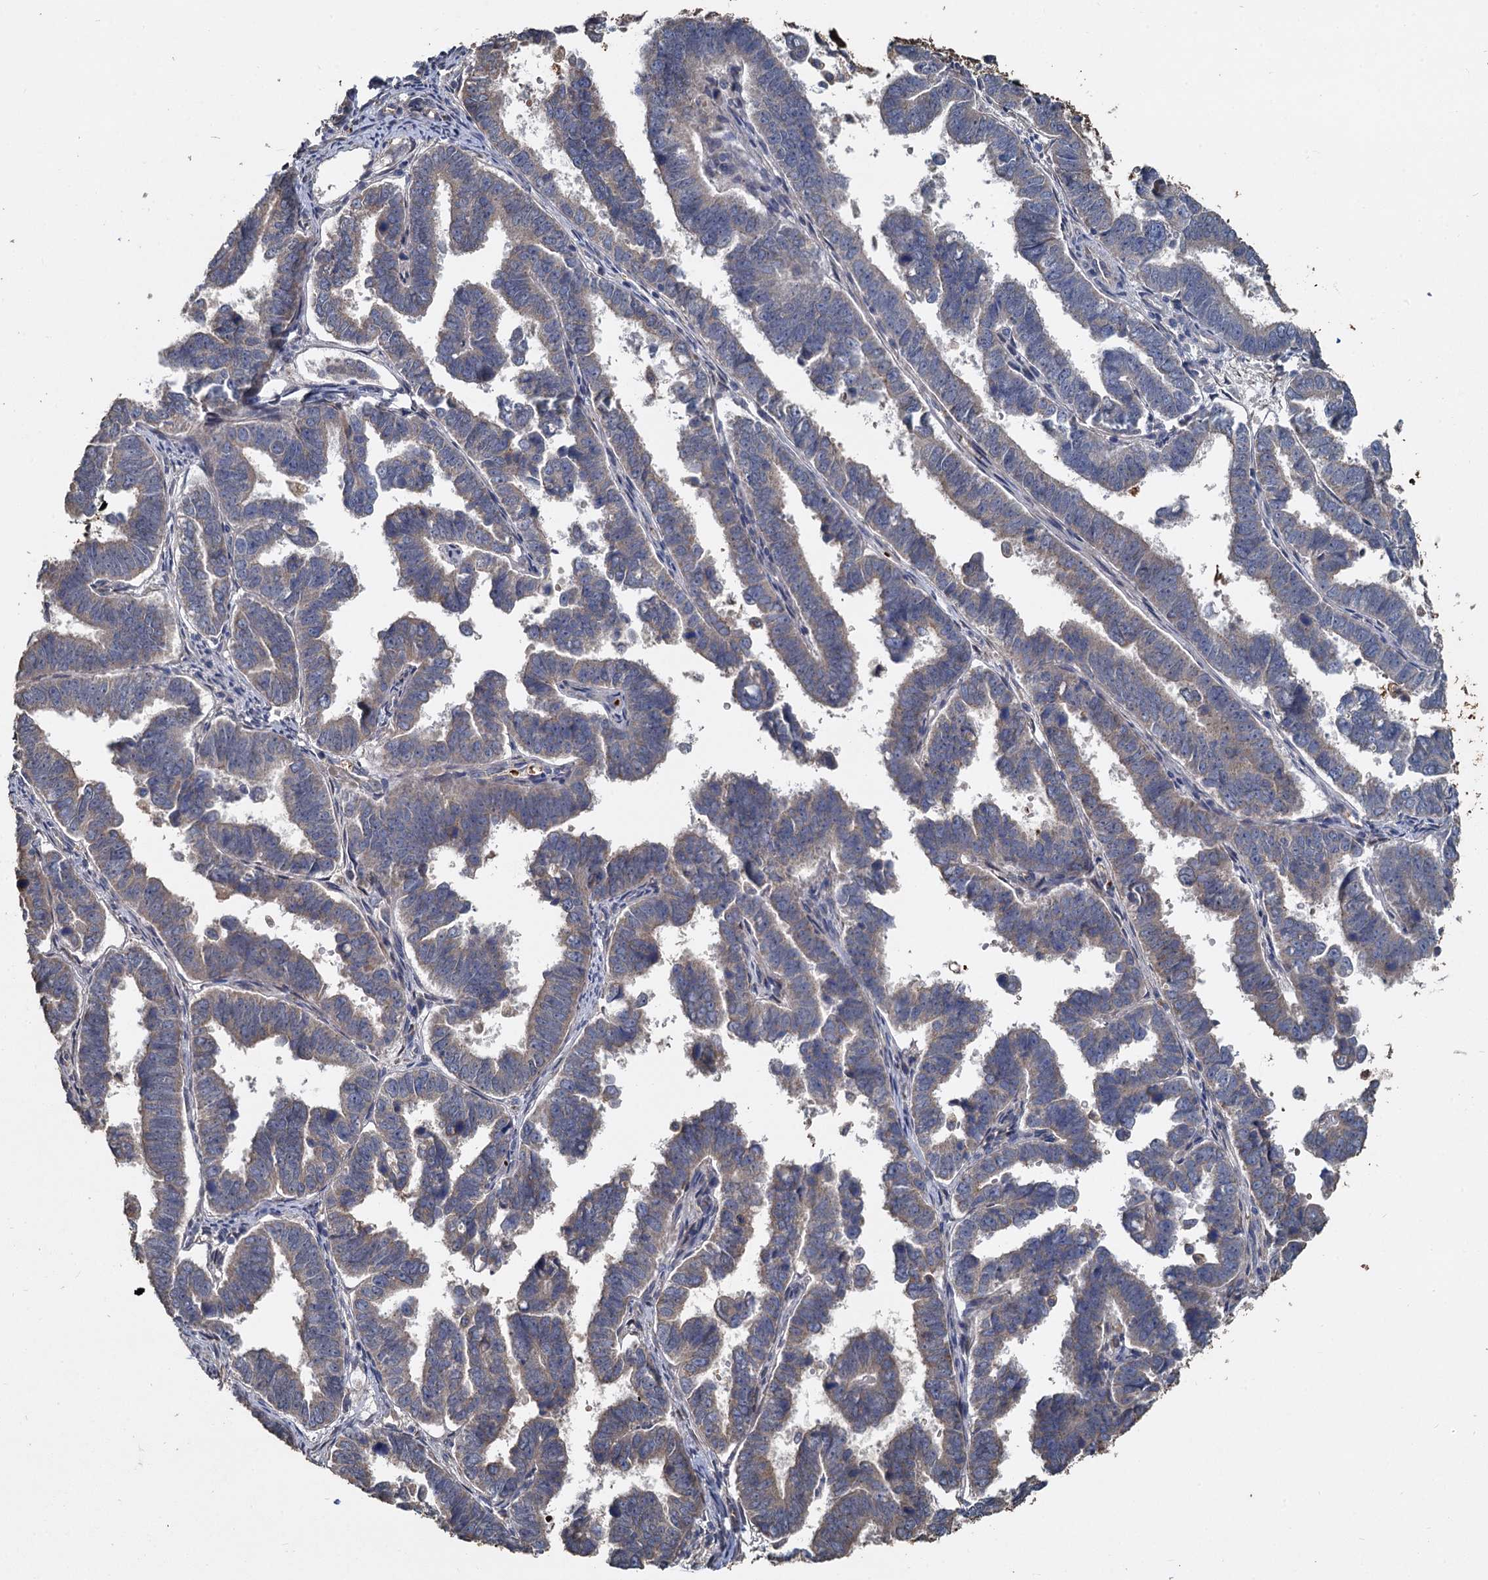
{"staining": {"intensity": "weak", "quantity": "25%-75%", "location": "cytoplasmic/membranous"}, "tissue": "endometrial cancer", "cell_type": "Tumor cells", "image_type": "cancer", "snomed": [{"axis": "morphology", "description": "Adenocarcinoma, NOS"}, {"axis": "topography", "description": "Endometrium"}], "caption": "Immunohistochemistry staining of endometrial adenocarcinoma, which reveals low levels of weak cytoplasmic/membranous positivity in approximately 25%-75% of tumor cells indicating weak cytoplasmic/membranous protein expression. The staining was performed using DAB (brown) for protein detection and nuclei were counterstained in hematoxylin (blue).", "gene": "TCTN2", "patient": {"sex": "female", "age": 75}}